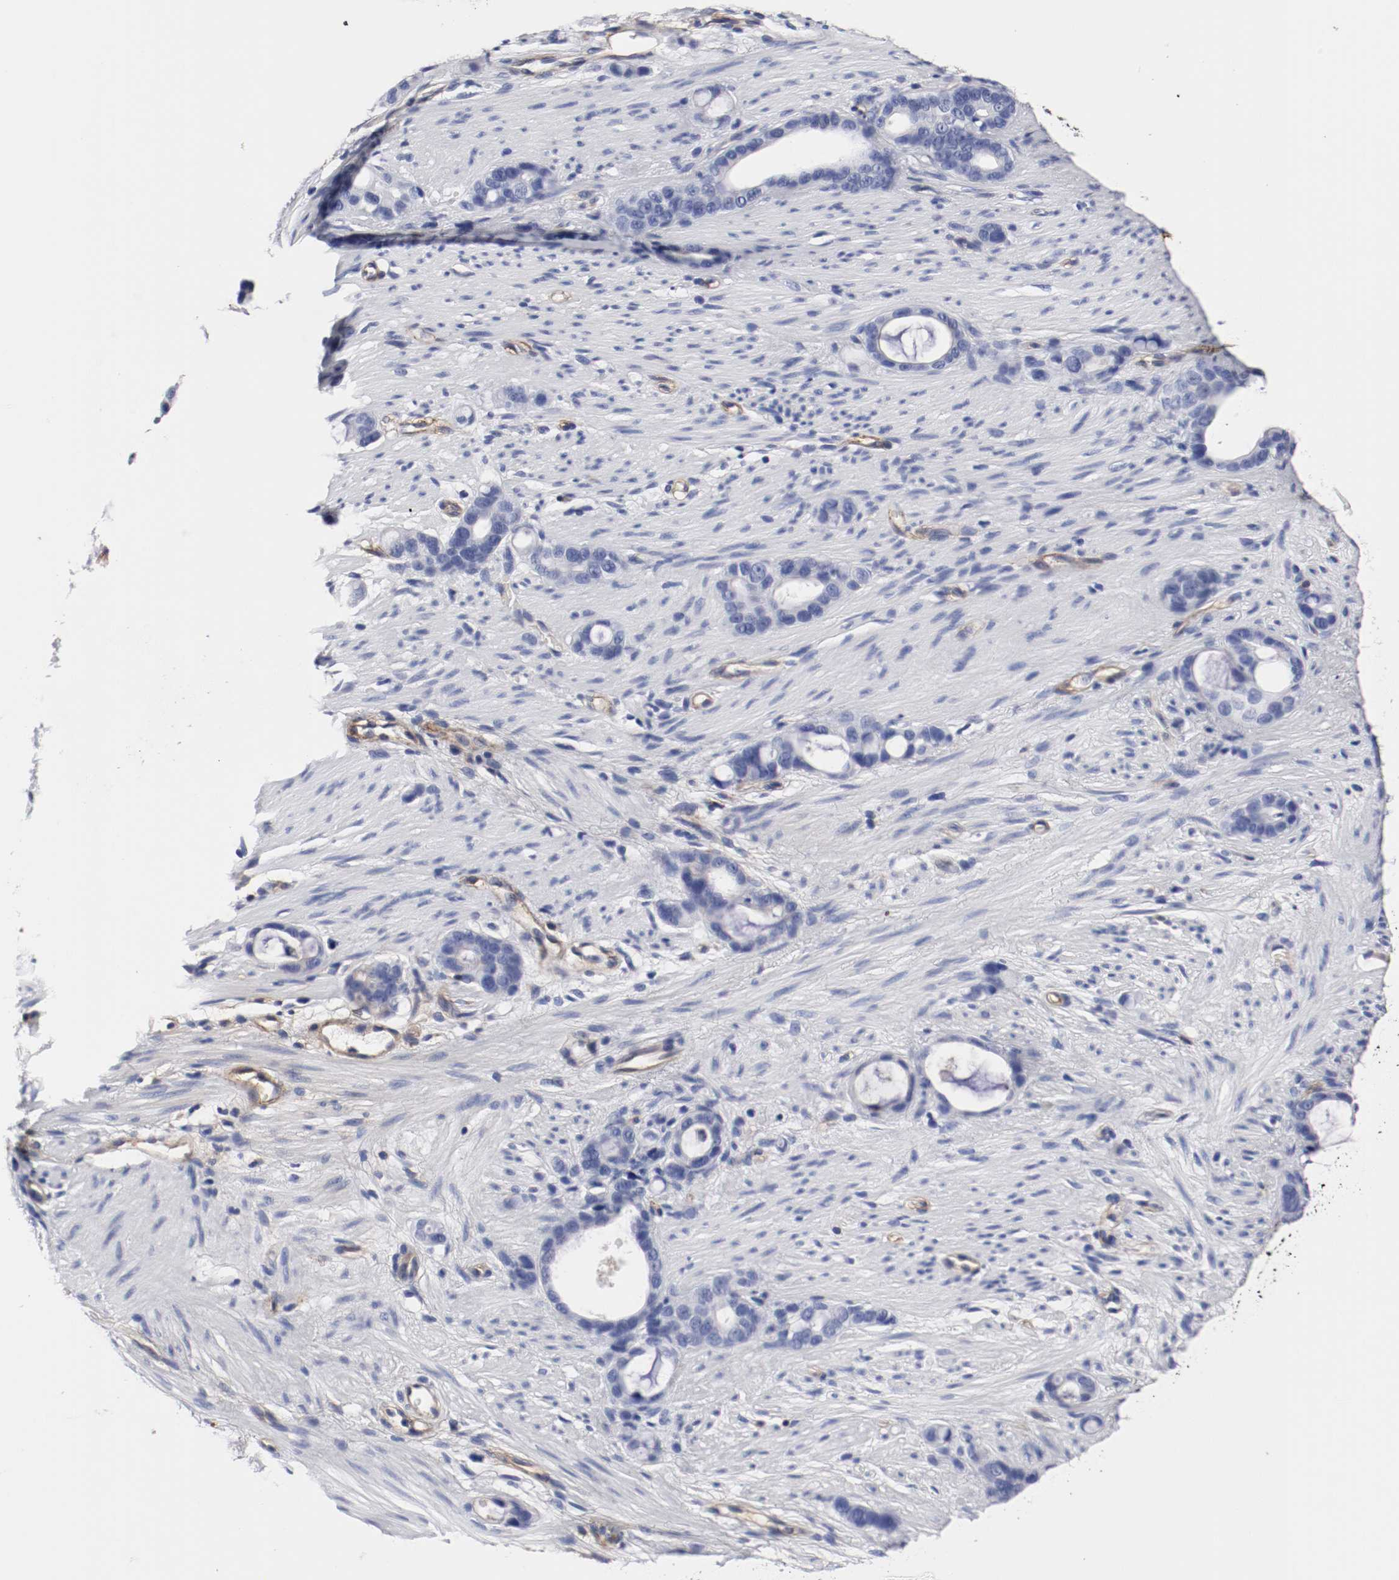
{"staining": {"intensity": "negative", "quantity": "none", "location": "none"}, "tissue": "stomach cancer", "cell_type": "Tumor cells", "image_type": "cancer", "snomed": [{"axis": "morphology", "description": "Adenocarcinoma, NOS"}, {"axis": "topography", "description": "Stomach"}], "caption": "Immunohistochemical staining of human stomach cancer (adenocarcinoma) displays no significant positivity in tumor cells. (Immunohistochemistry, brightfield microscopy, high magnification).", "gene": "IFITM1", "patient": {"sex": "female", "age": 75}}